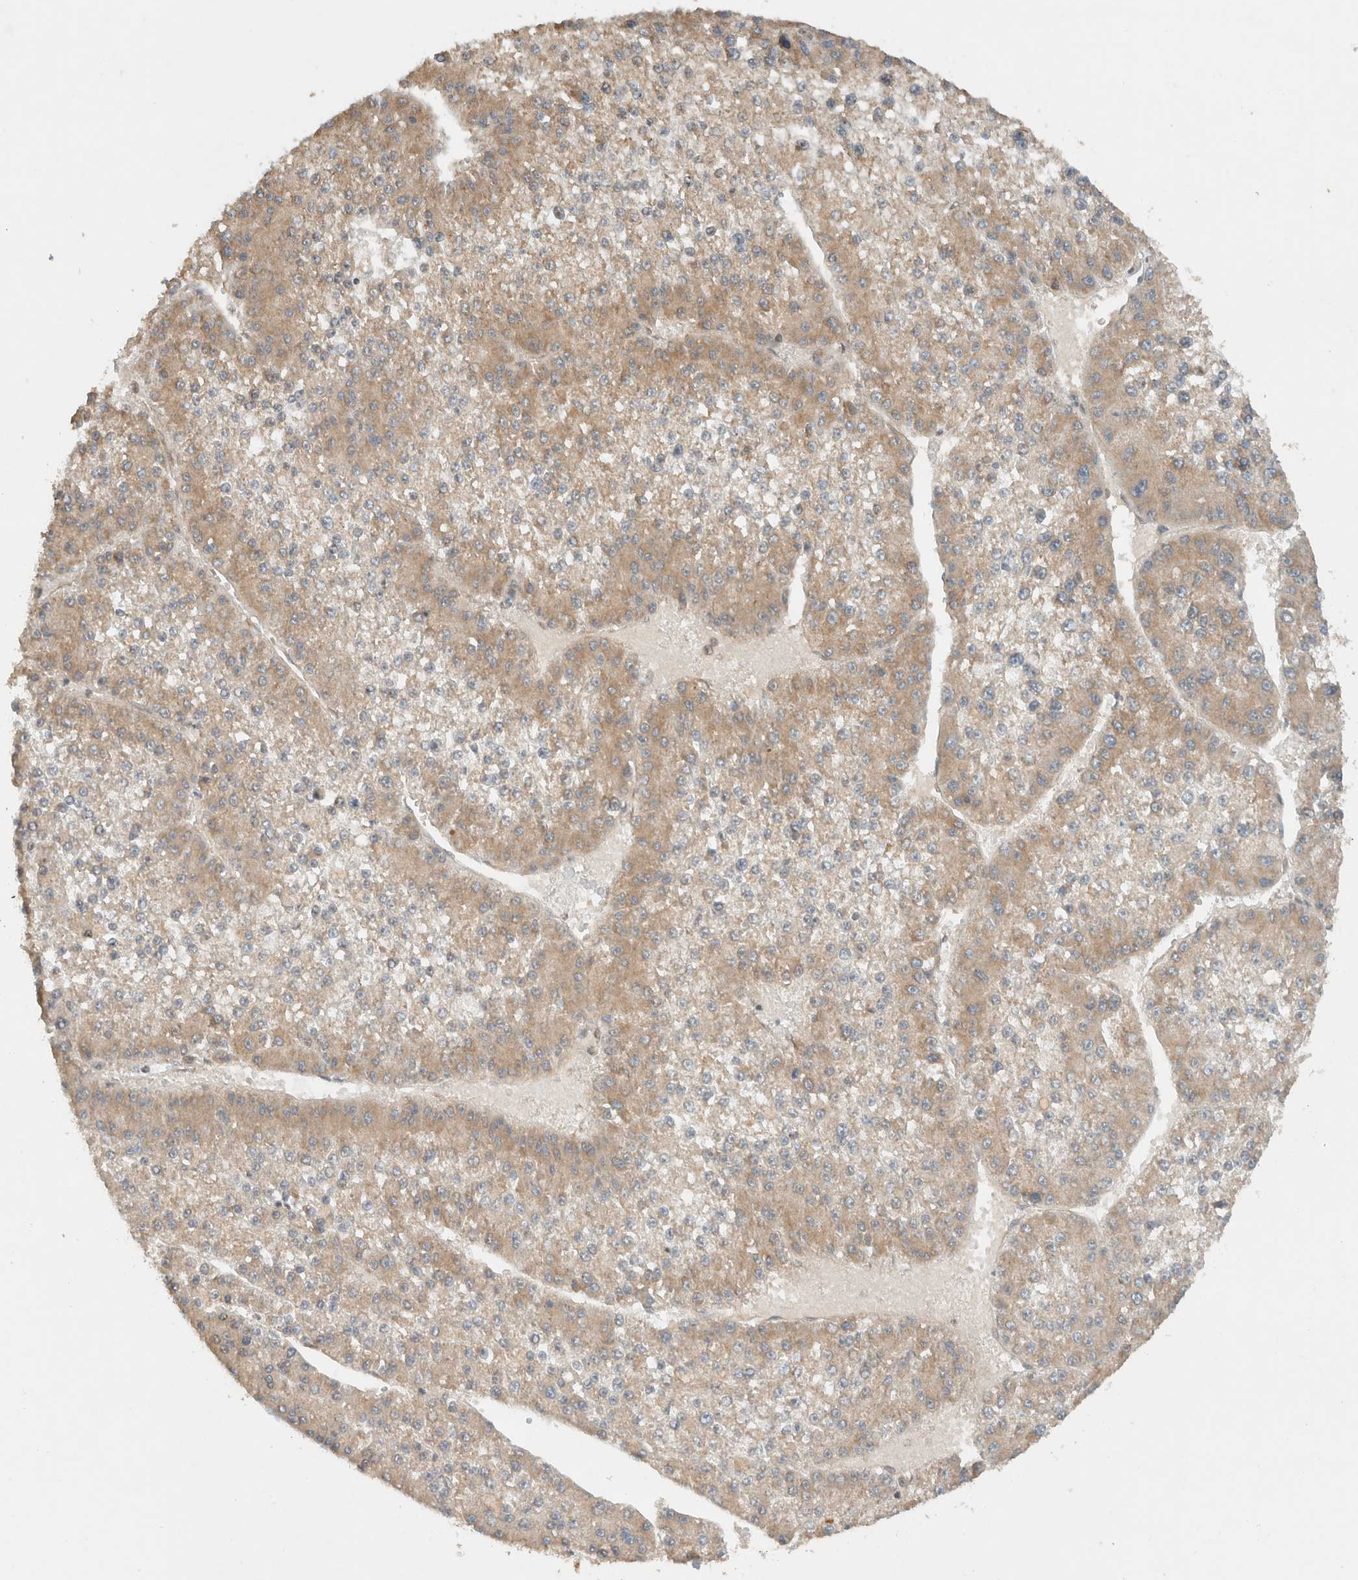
{"staining": {"intensity": "moderate", "quantity": ">75%", "location": "cytoplasmic/membranous"}, "tissue": "liver cancer", "cell_type": "Tumor cells", "image_type": "cancer", "snomed": [{"axis": "morphology", "description": "Carcinoma, Hepatocellular, NOS"}, {"axis": "topography", "description": "Liver"}], "caption": "Protein analysis of liver cancer (hepatocellular carcinoma) tissue reveals moderate cytoplasmic/membranous positivity in approximately >75% of tumor cells.", "gene": "ARFGEF2", "patient": {"sex": "female", "age": 73}}